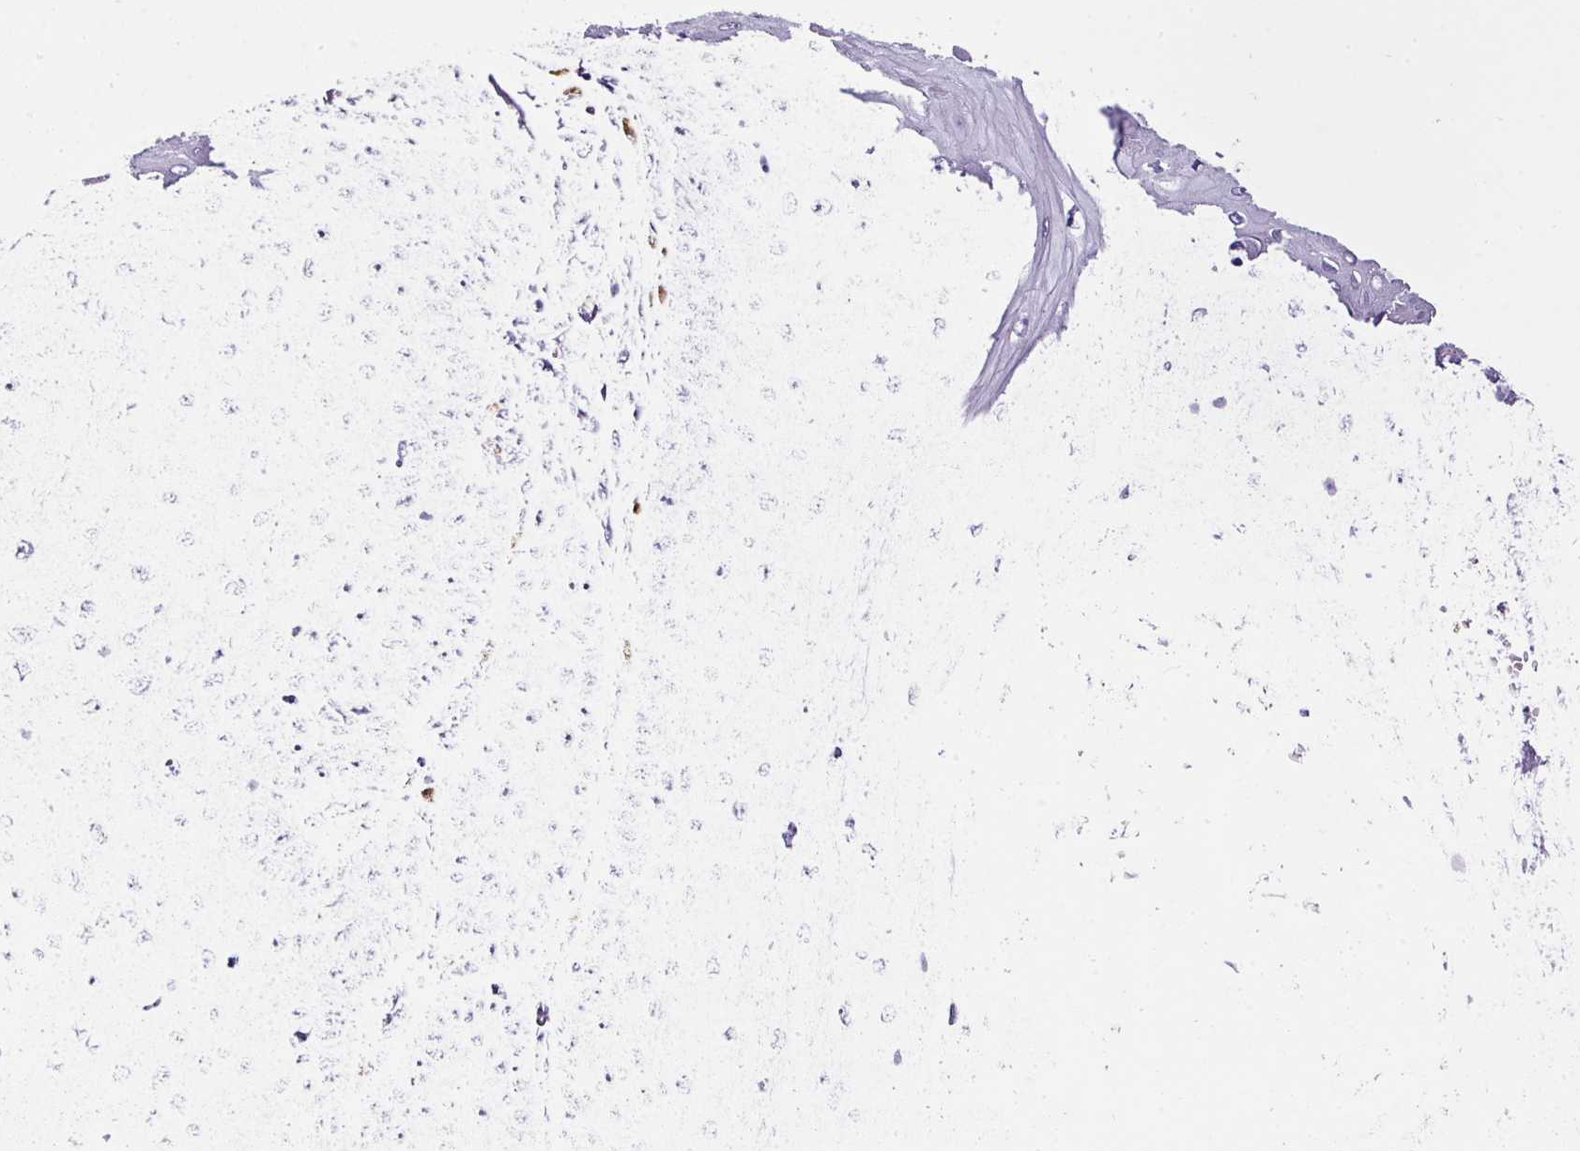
{"staining": {"intensity": "negative", "quantity": "none", "location": "none"}, "tissue": "skin cancer", "cell_type": "Tumor cells", "image_type": "cancer", "snomed": [{"axis": "morphology", "description": "Squamous cell carcinoma, NOS"}, {"axis": "topography", "description": "Skin"}], "caption": "There is no significant positivity in tumor cells of squamous cell carcinoma (skin).", "gene": "CTSG", "patient": {"sex": "male", "age": 70}}